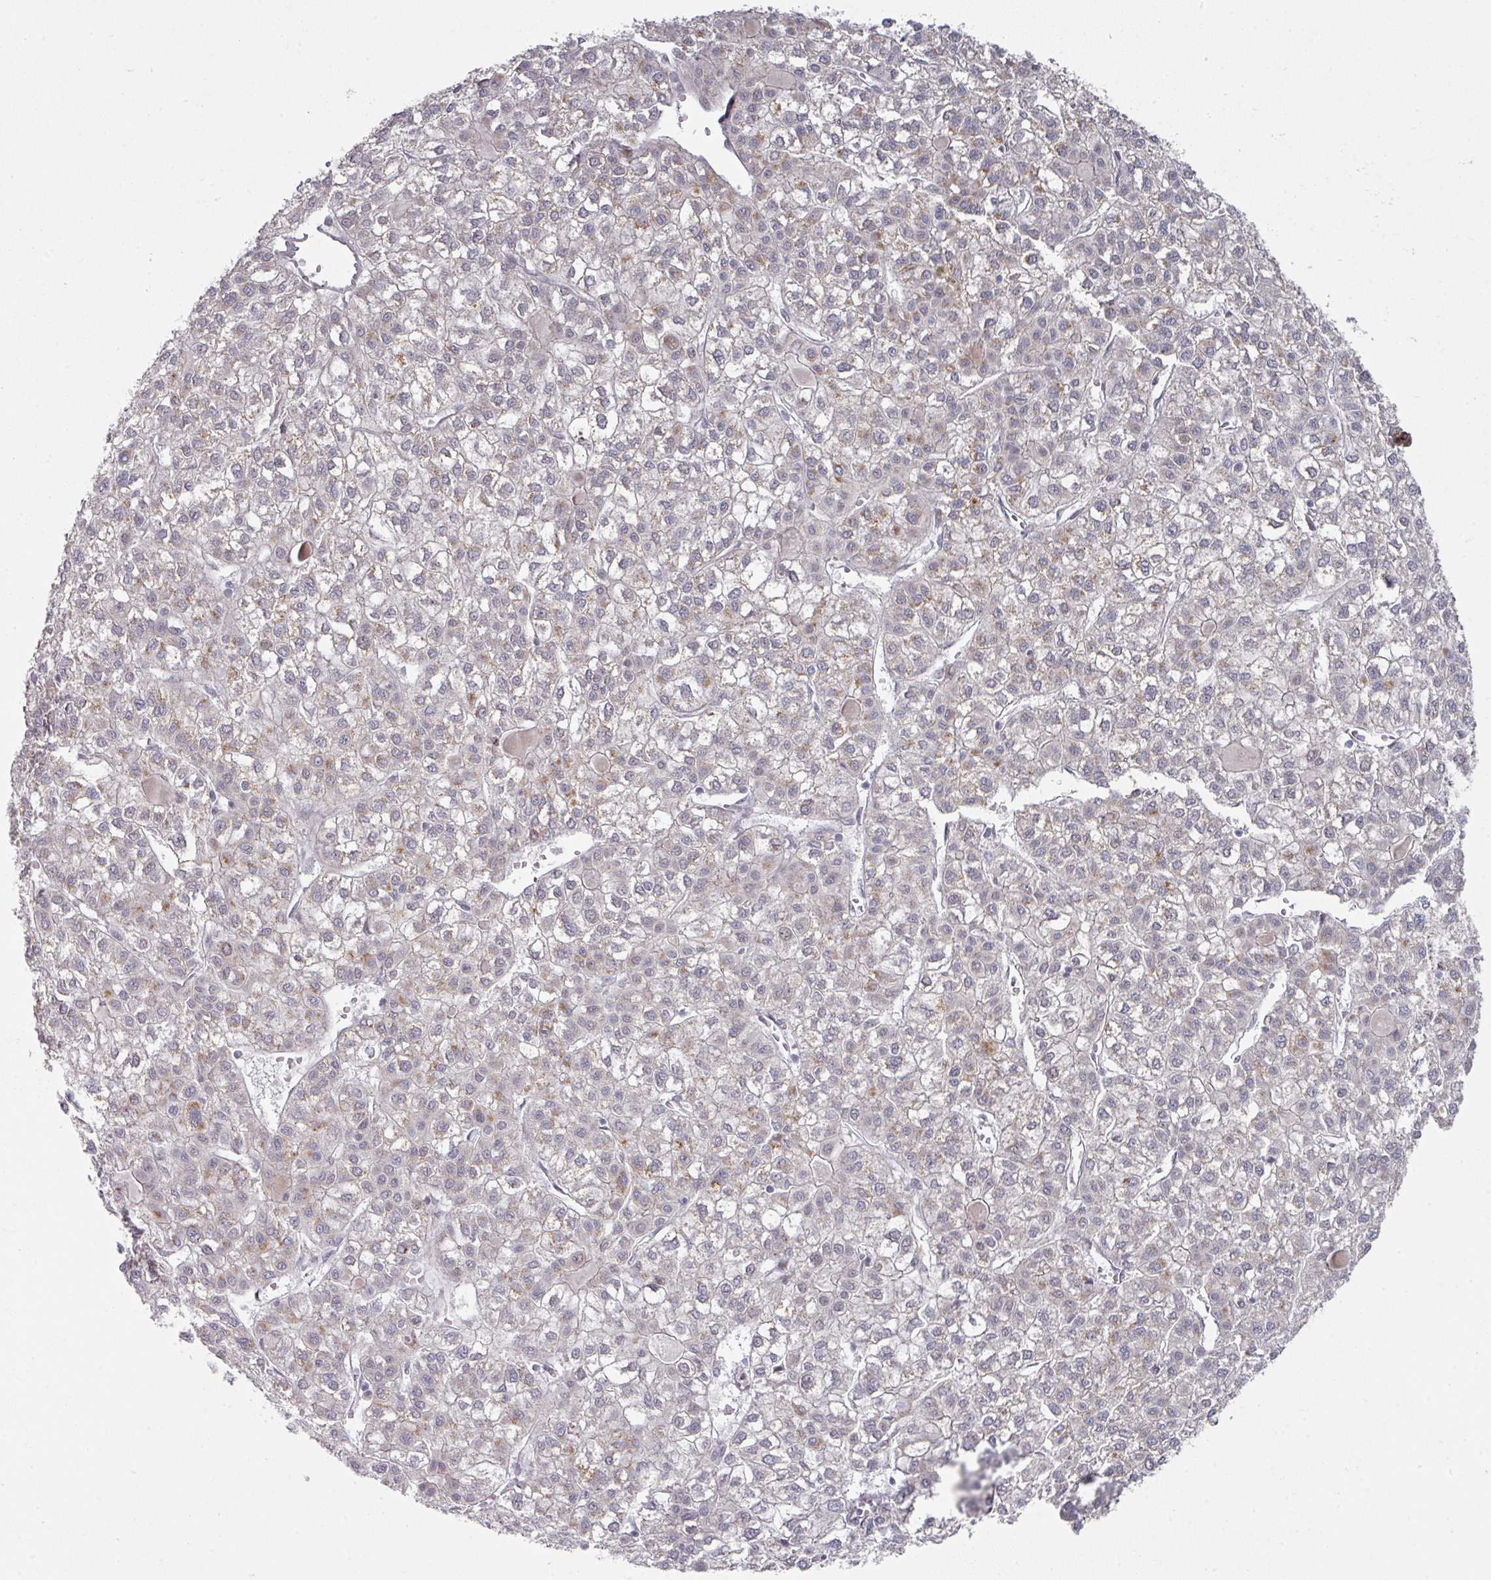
{"staining": {"intensity": "negative", "quantity": "none", "location": "none"}, "tissue": "liver cancer", "cell_type": "Tumor cells", "image_type": "cancer", "snomed": [{"axis": "morphology", "description": "Carcinoma, Hepatocellular, NOS"}, {"axis": "topography", "description": "Liver"}], "caption": "Immunohistochemical staining of human liver hepatocellular carcinoma shows no significant positivity in tumor cells. Brightfield microscopy of IHC stained with DAB (3,3'-diaminobenzidine) (brown) and hematoxylin (blue), captured at high magnification.", "gene": "TMCC1", "patient": {"sex": "female", "age": 43}}